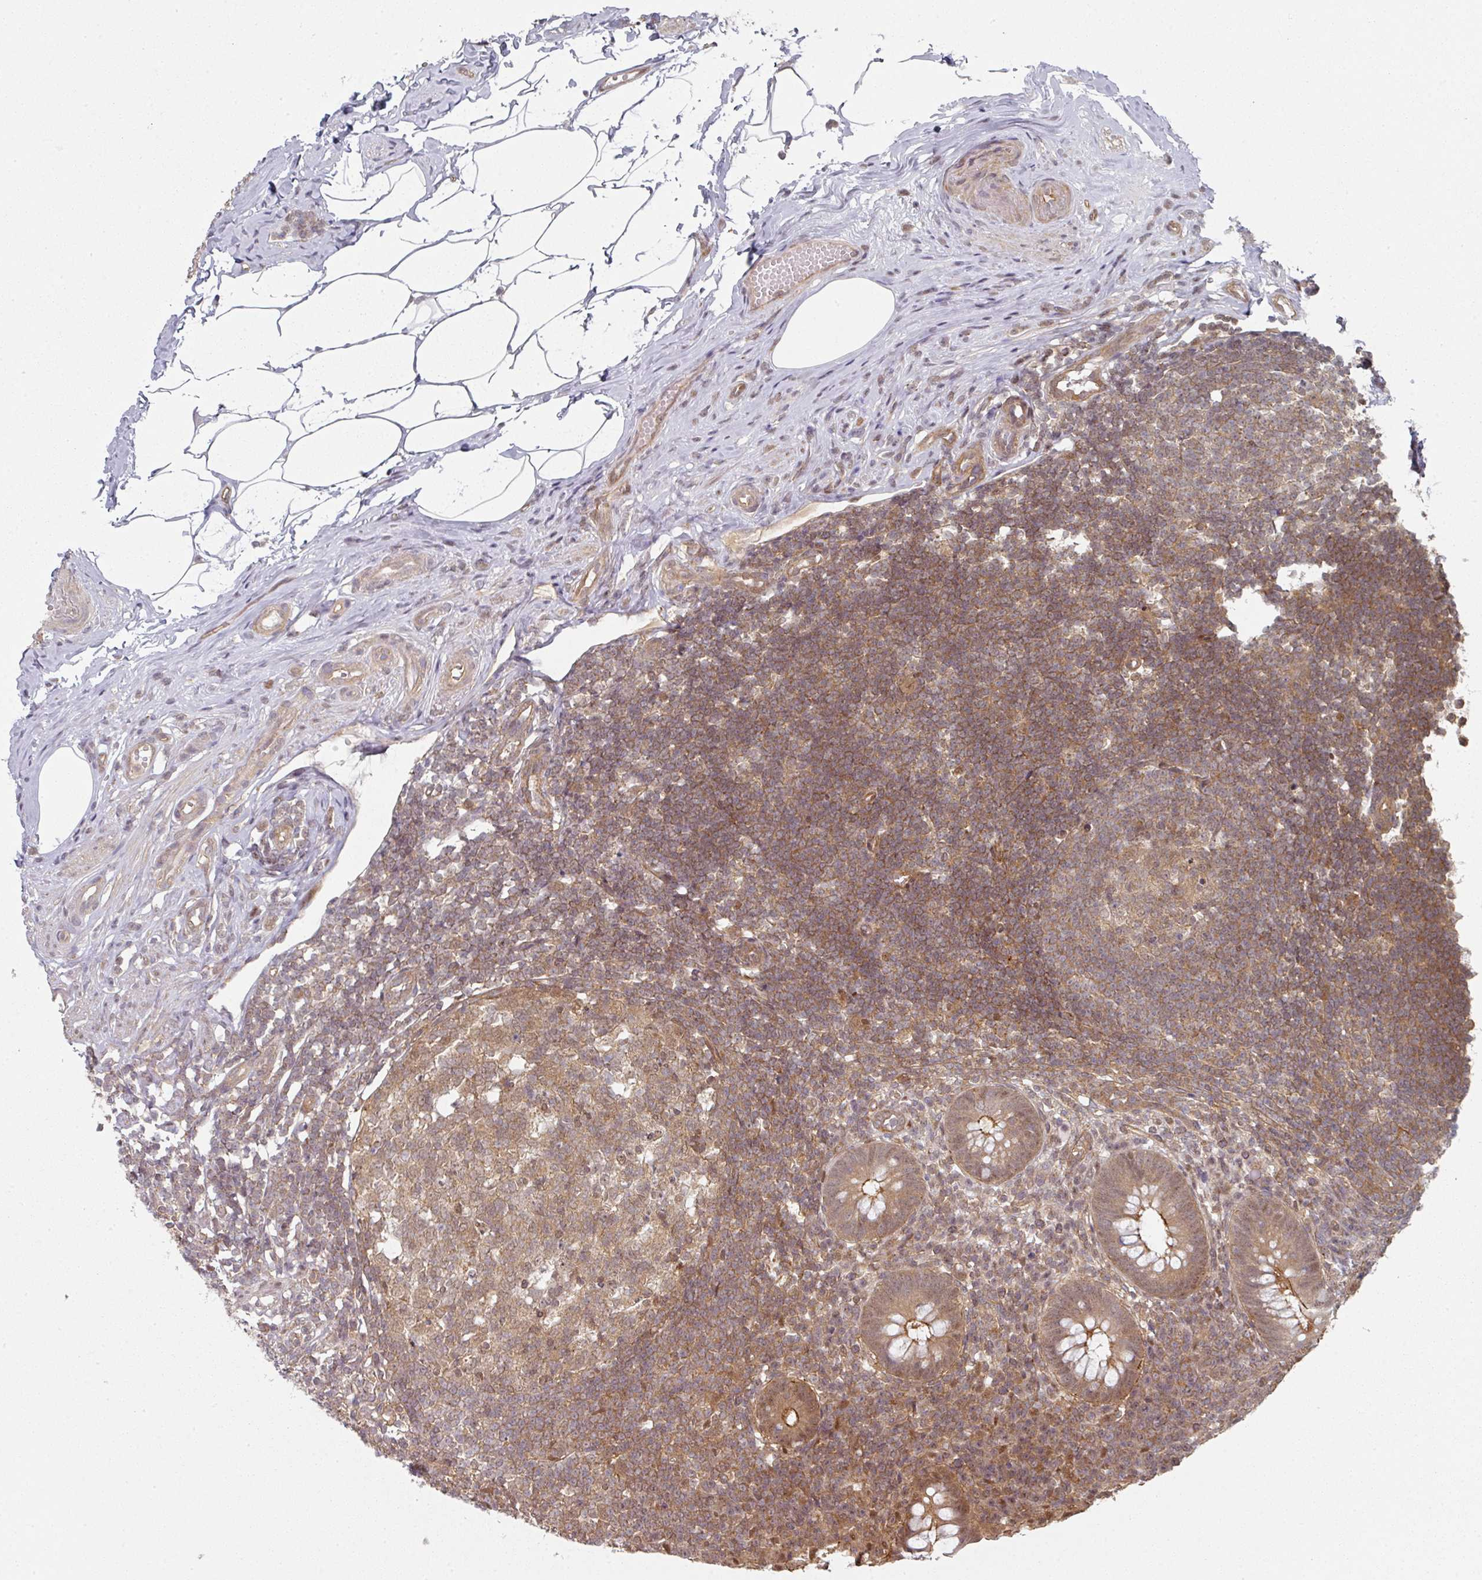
{"staining": {"intensity": "moderate", "quantity": ">75%", "location": "cytoplasmic/membranous,nuclear"}, "tissue": "appendix", "cell_type": "Glandular cells", "image_type": "normal", "snomed": [{"axis": "morphology", "description": "Normal tissue, NOS"}, {"axis": "topography", "description": "Appendix"}], "caption": "The histopathology image demonstrates immunohistochemical staining of benign appendix. There is moderate cytoplasmic/membranous,nuclear positivity is appreciated in approximately >75% of glandular cells.", "gene": "PSME3IP1", "patient": {"sex": "female", "age": 56}}